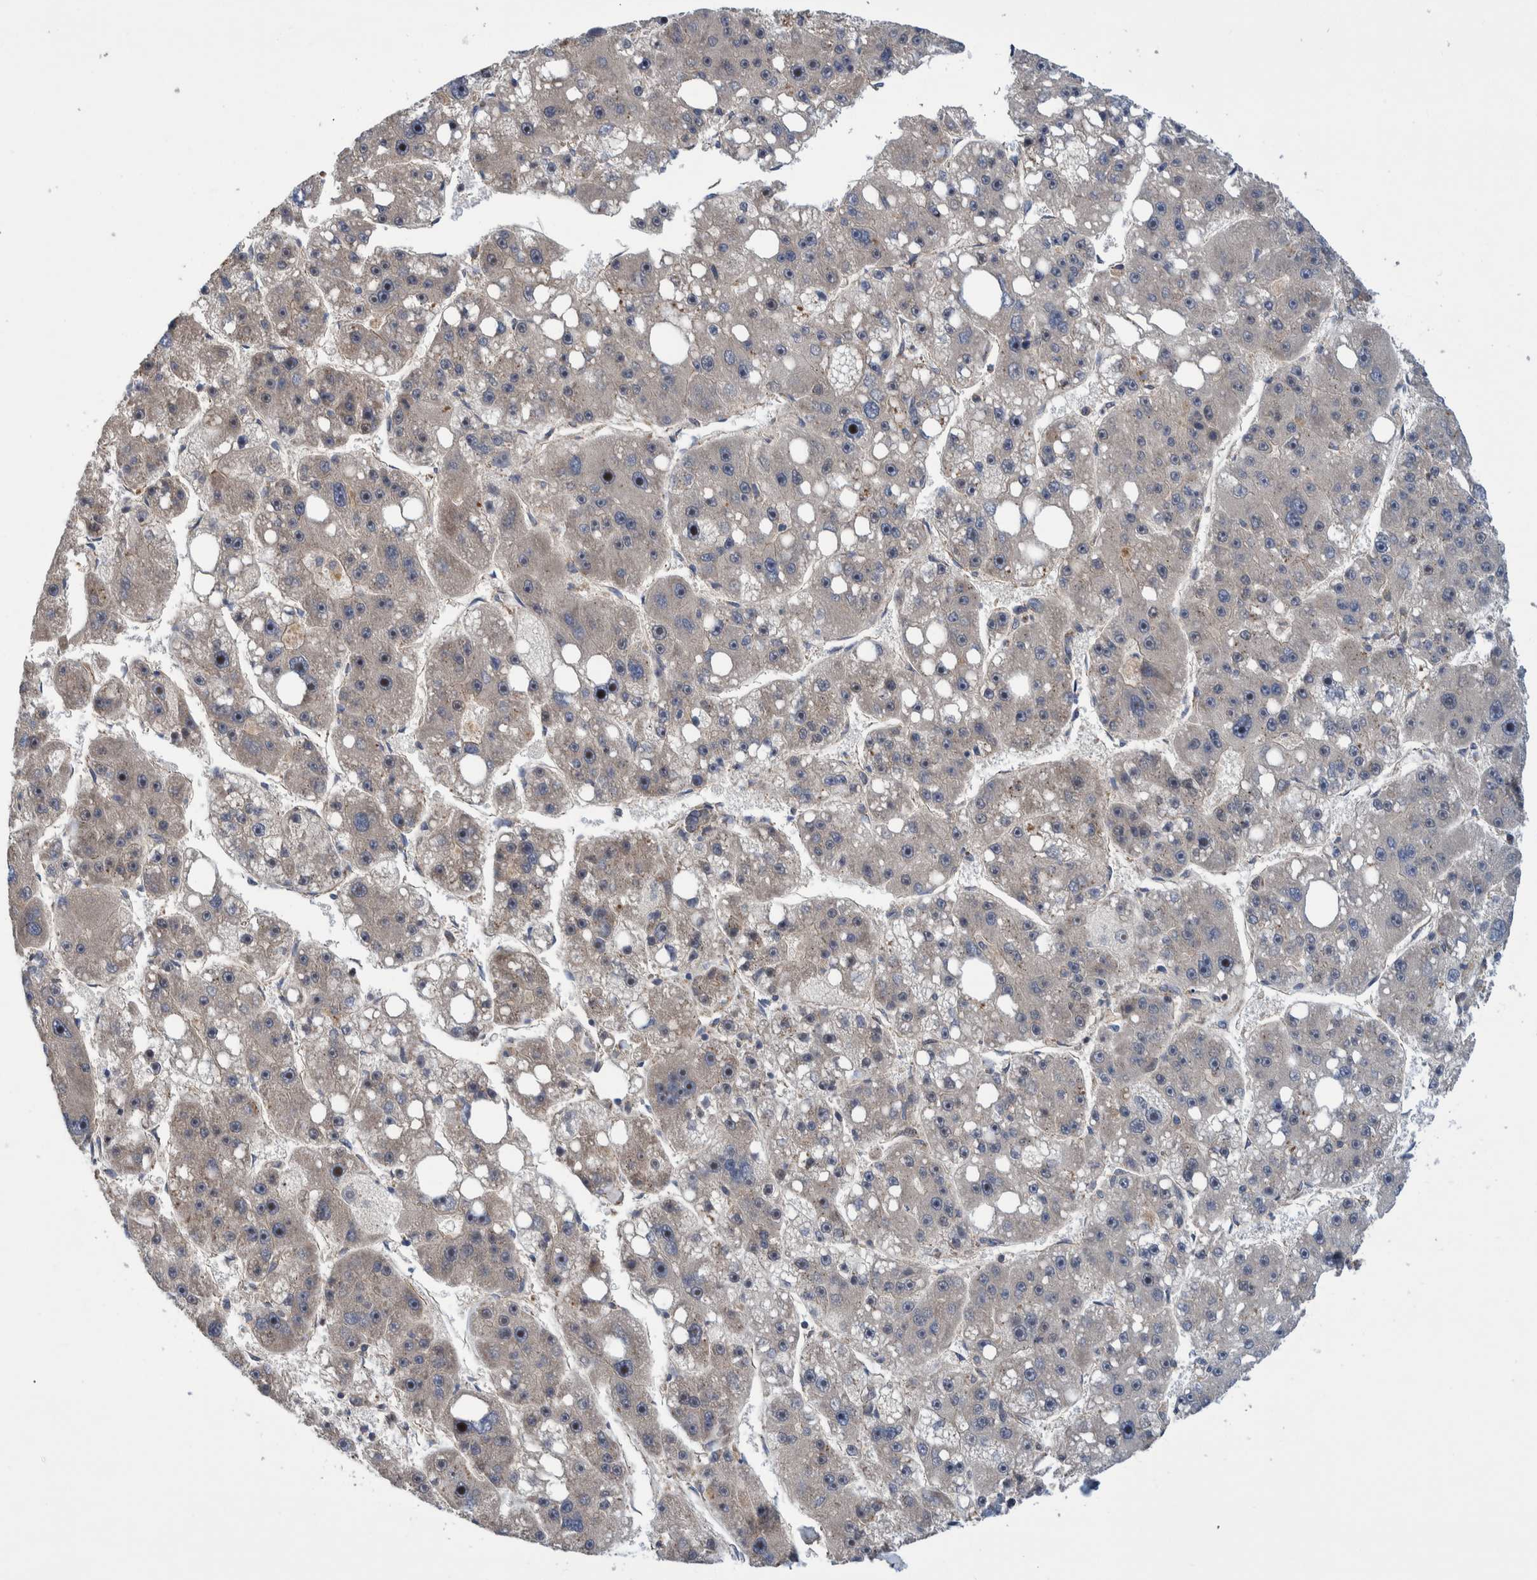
{"staining": {"intensity": "weak", "quantity": "<25%", "location": "cytoplasmic/membranous,nuclear"}, "tissue": "liver cancer", "cell_type": "Tumor cells", "image_type": "cancer", "snomed": [{"axis": "morphology", "description": "Carcinoma, Hepatocellular, NOS"}, {"axis": "topography", "description": "Liver"}], "caption": "High magnification brightfield microscopy of liver cancer stained with DAB (brown) and counterstained with hematoxylin (blue): tumor cells show no significant staining.", "gene": "GRPEL2", "patient": {"sex": "female", "age": 61}}